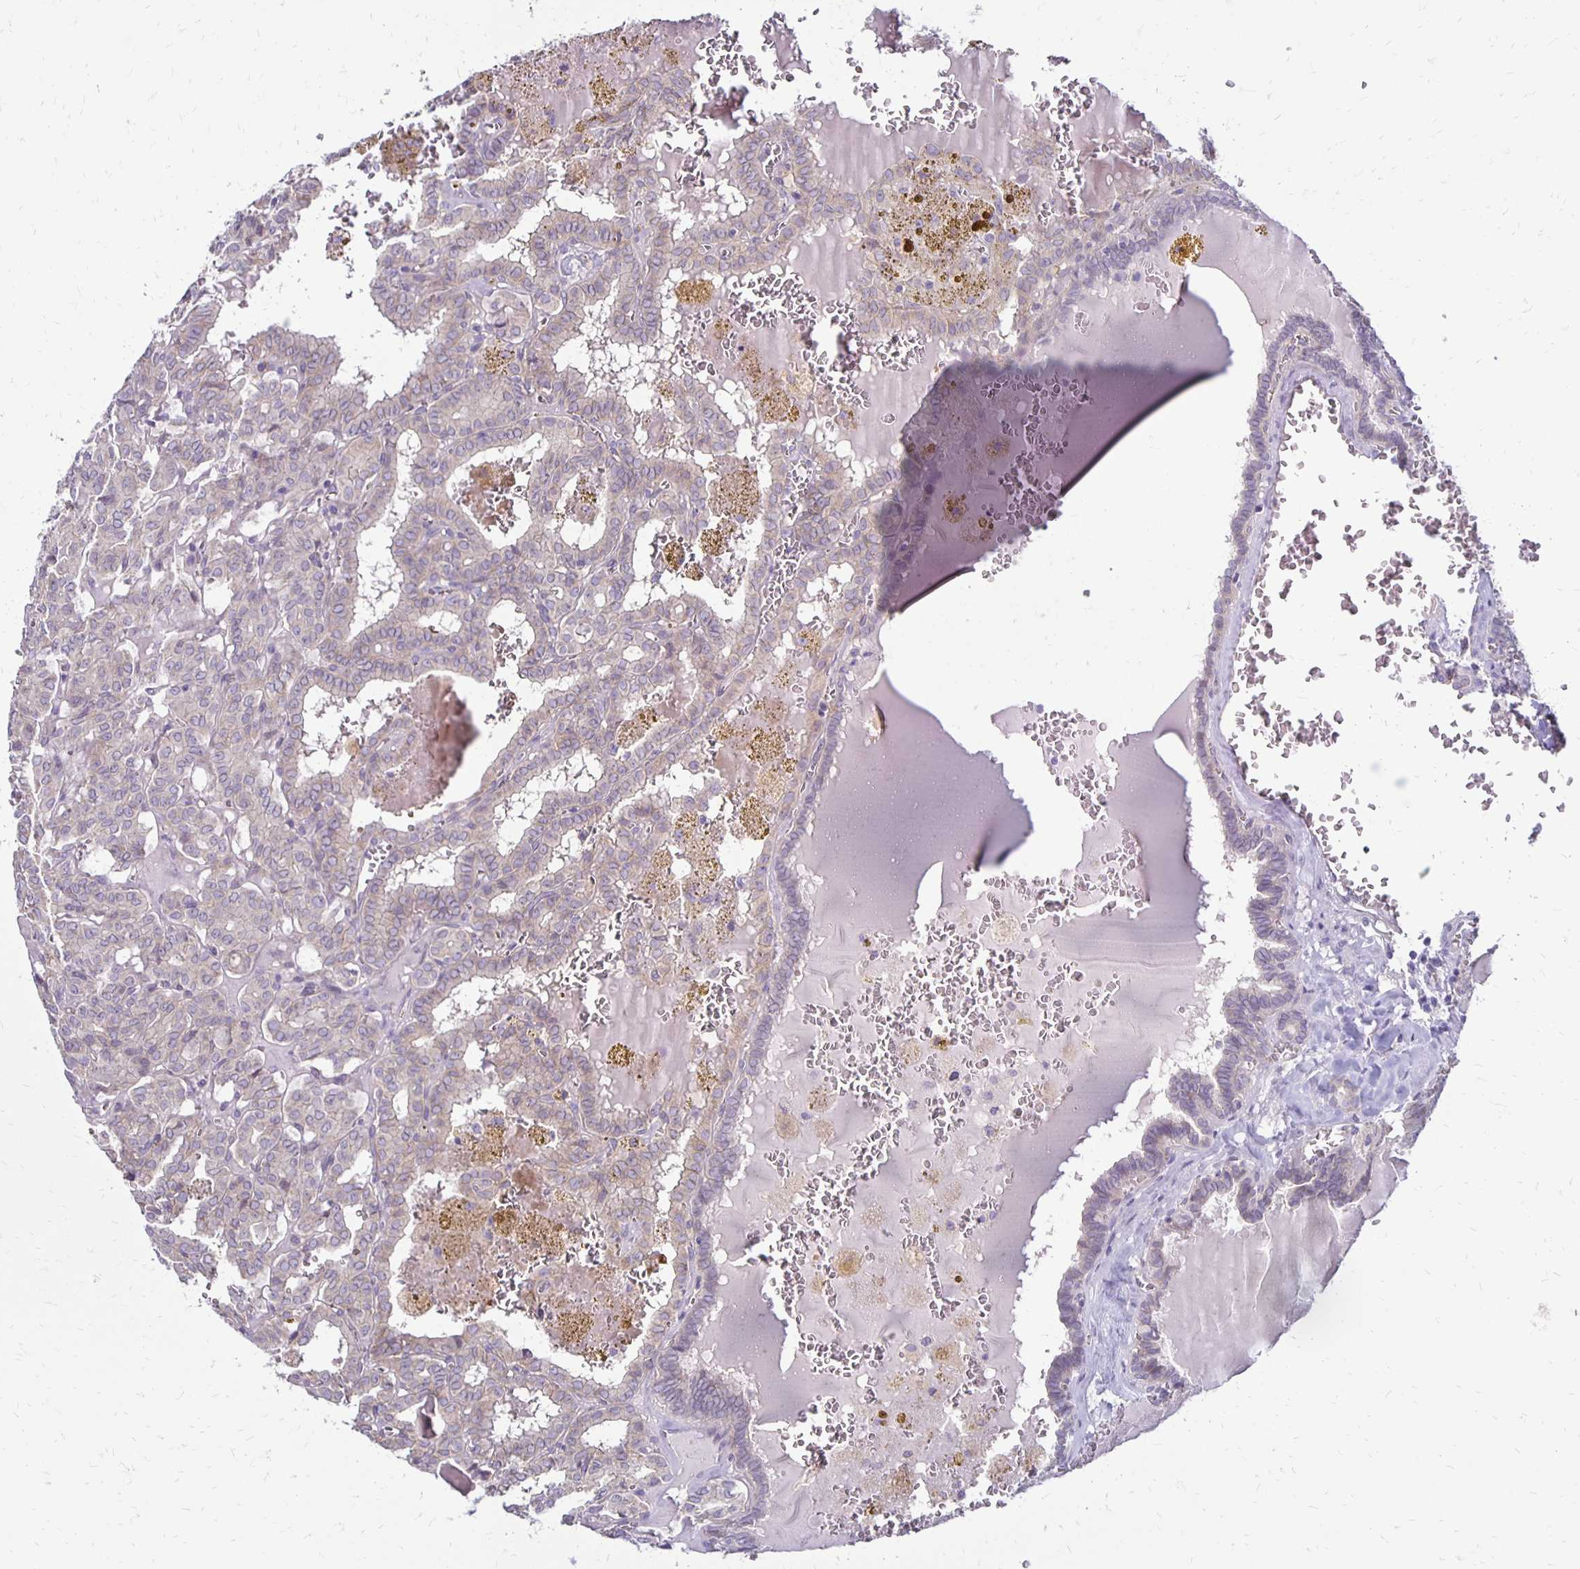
{"staining": {"intensity": "negative", "quantity": "none", "location": "none"}, "tissue": "thyroid cancer", "cell_type": "Tumor cells", "image_type": "cancer", "snomed": [{"axis": "morphology", "description": "Papillary adenocarcinoma, NOS"}, {"axis": "topography", "description": "Thyroid gland"}], "caption": "A high-resolution photomicrograph shows immunohistochemistry staining of thyroid cancer, which demonstrates no significant positivity in tumor cells.", "gene": "KATNBL1", "patient": {"sex": "female", "age": 39}}